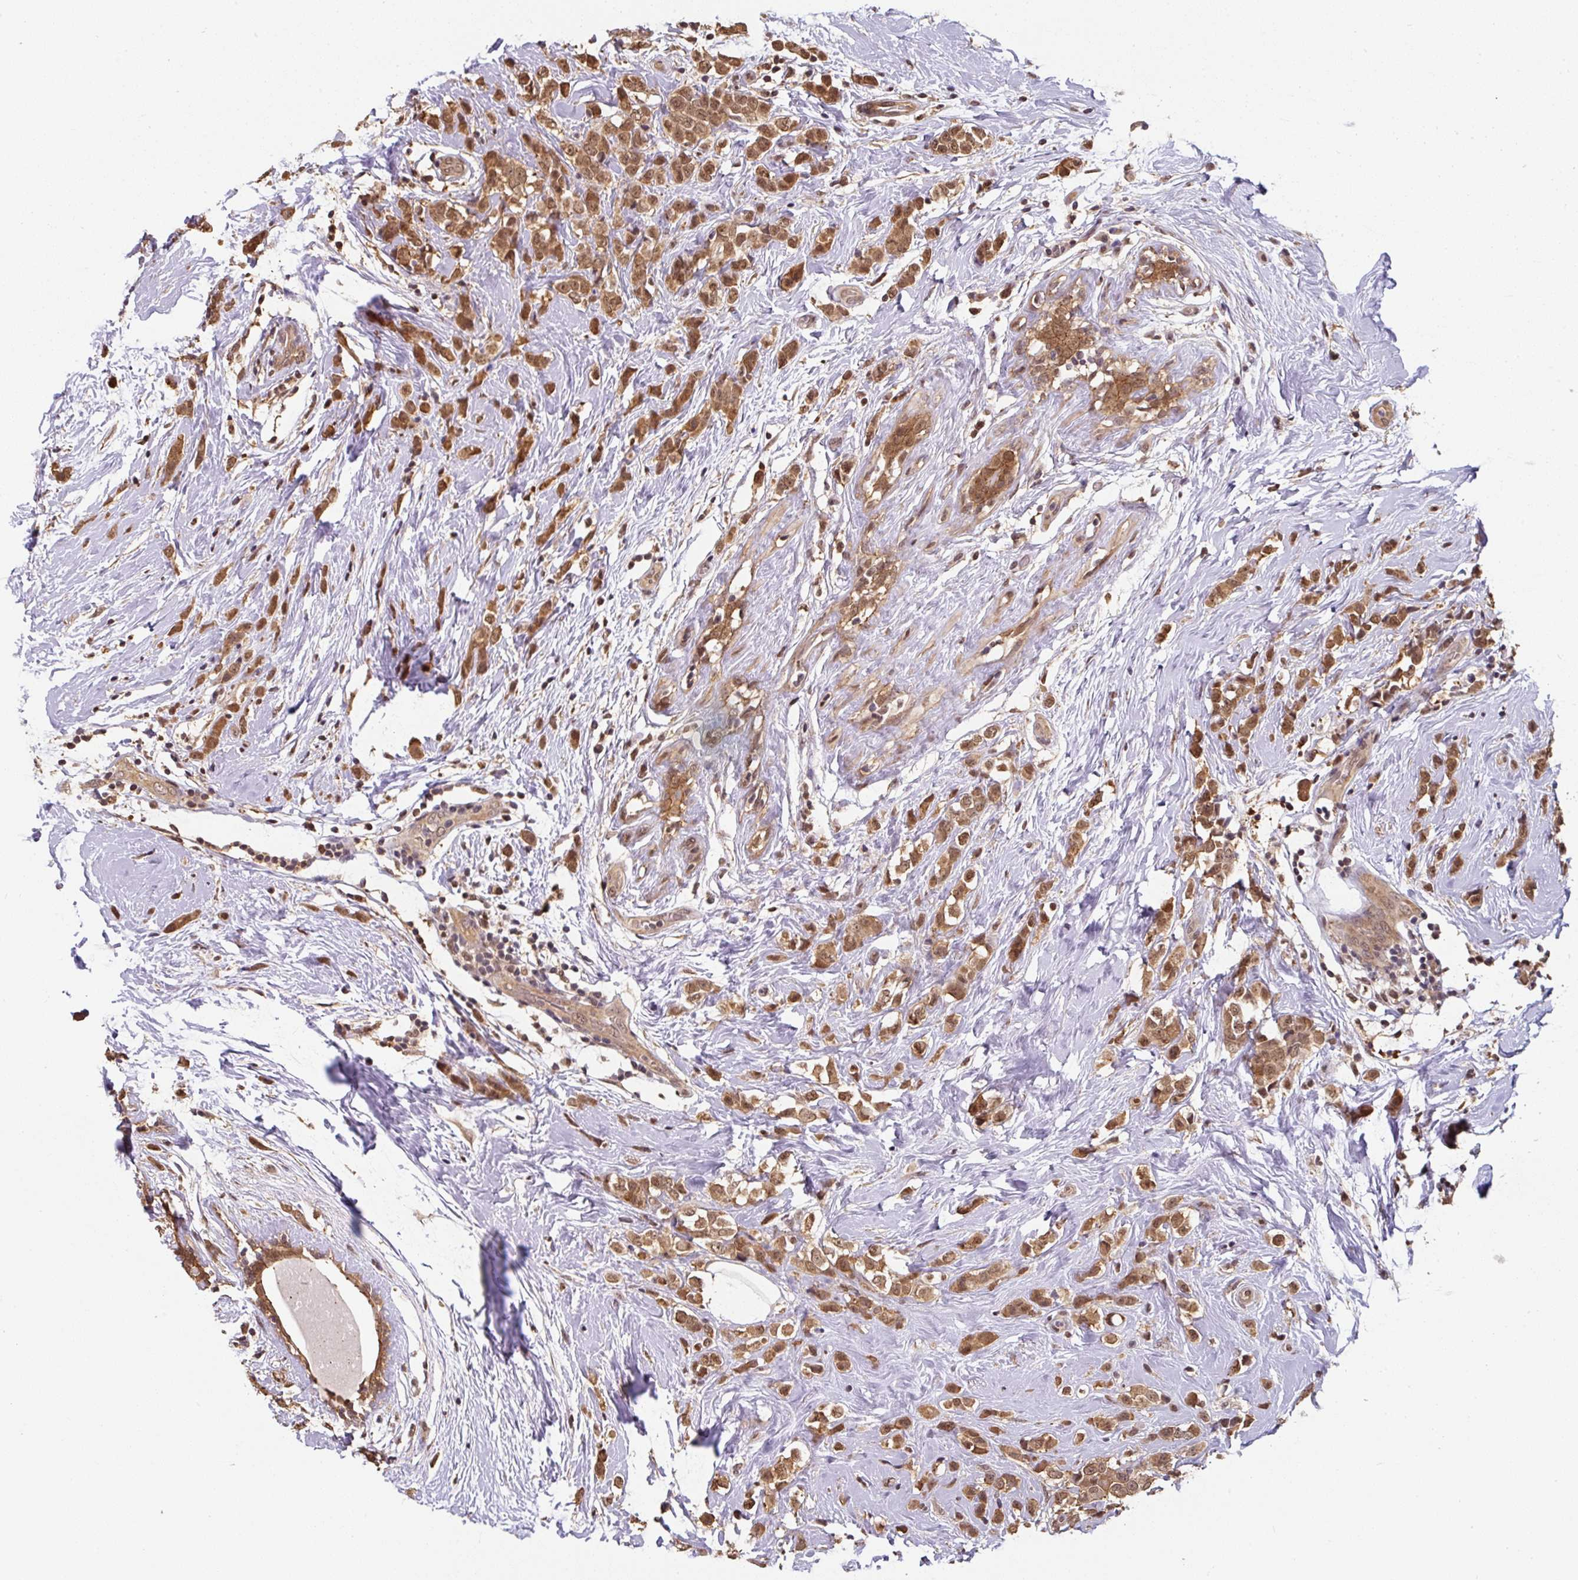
{"staining": {"intensity": "moderate", "quantity": ">75%", "location": "cytoplasmic/membranous,nuclear"}, "tissue": "breast cancer", "cell_type": "Tumor cells", "image_type": "cancer", "snomed": [{"axis": "morphology", "description": "Duct carcinoma"}, {"axis": "topography", "description": "Breast"}], "caption": "Protein staining of breast cancer tissue reveals moderate cytoplasmic/membranous and nuclear staining in about >75% of tumor cells.", "gene": "ST13", "patient": {"sex": "female", "age": 80}}